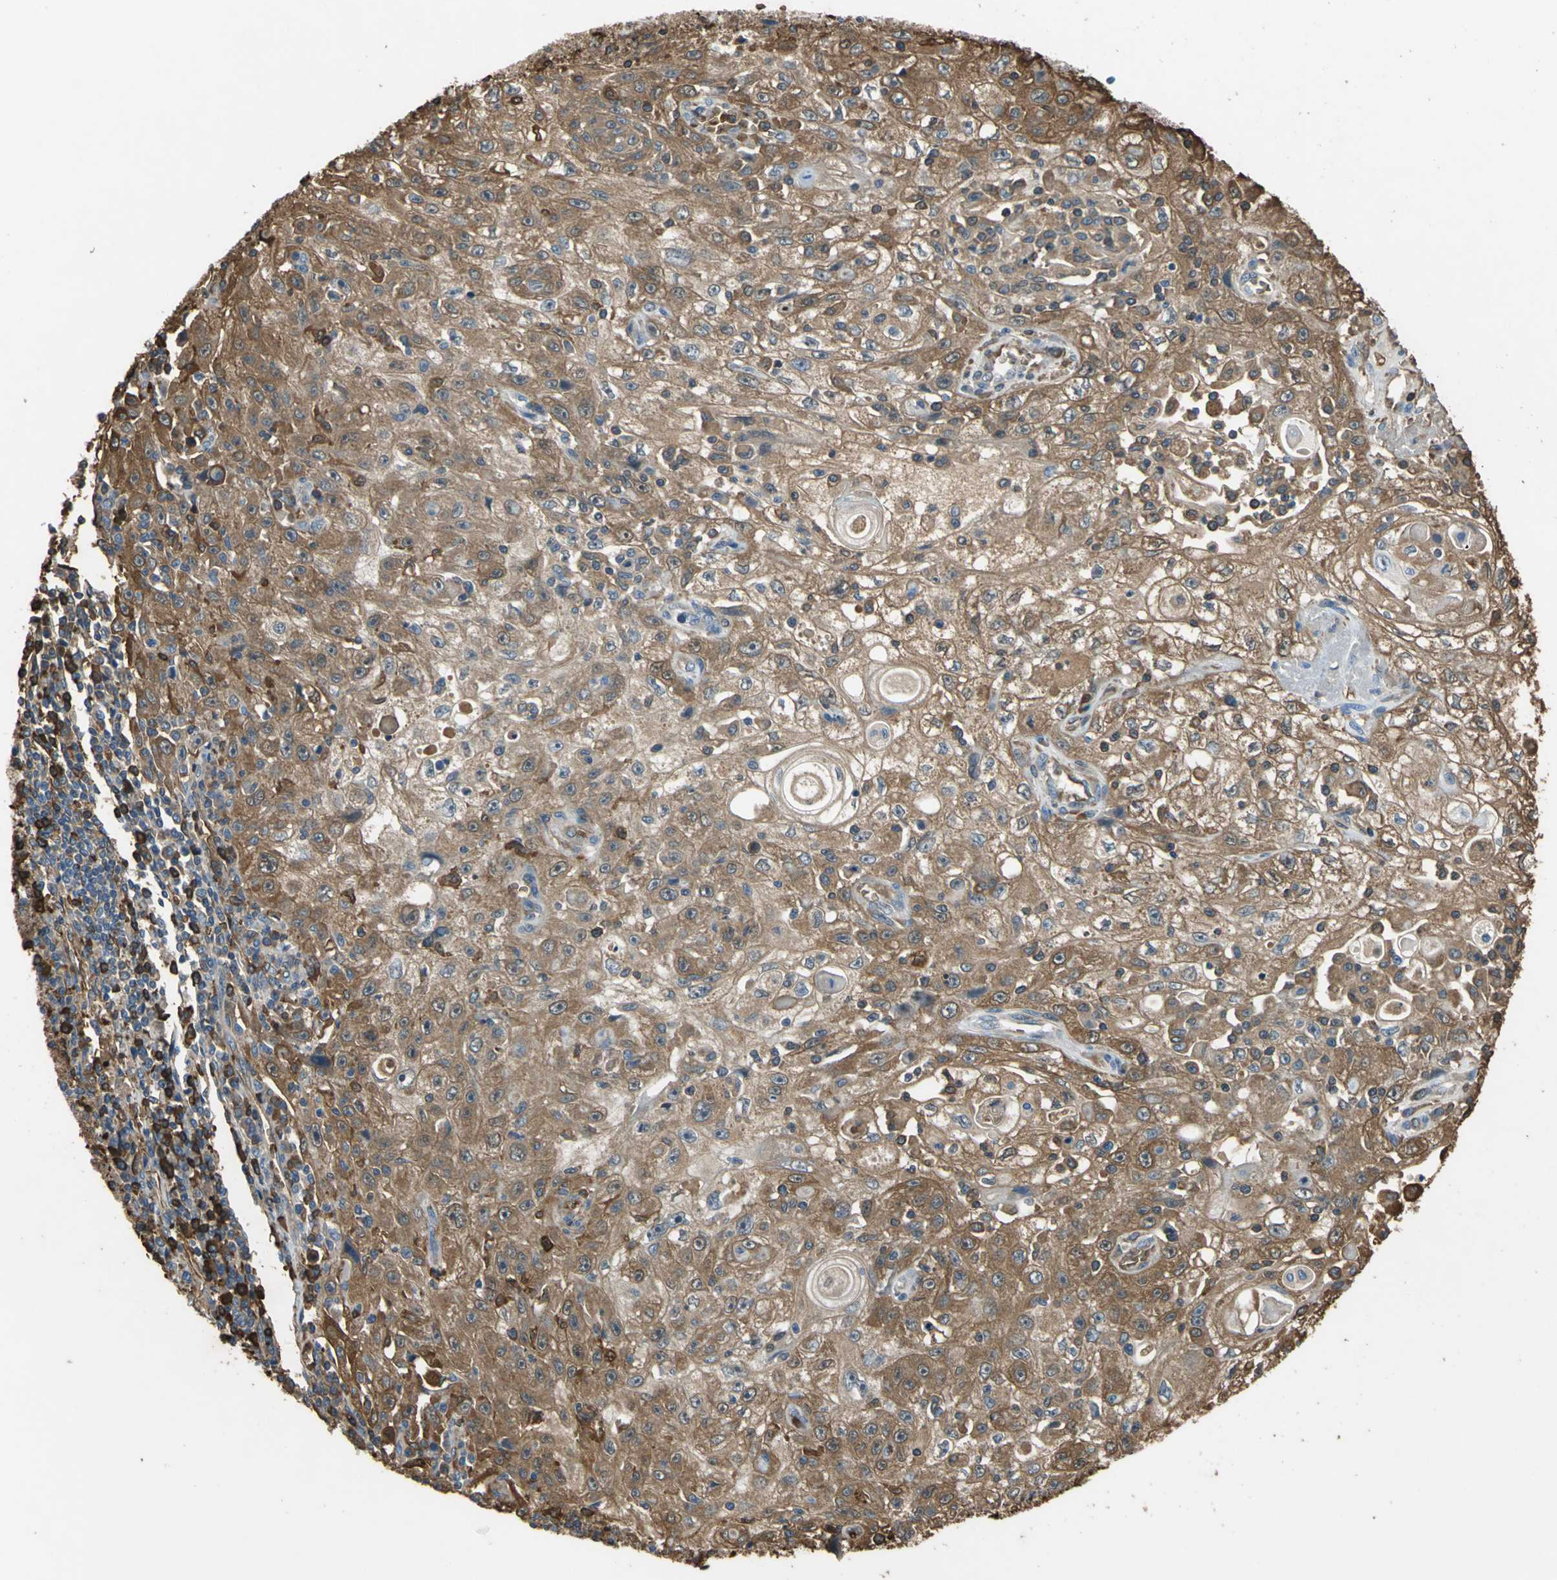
{"staining": {"intensity": "strong", "quantity": ">75%", "location": "cytoplasmic/membranous"}, "tissue": "skin cancer", "cell_type": "Tumor cells", "image_type": "cancer", "snomed": [{"axis": "morphology", "description": "Squamous cell carcinoma, NOS"}, {"axis": "topography", "description": "Skin"}], "caption": "Tumor cells display high levels of strong cytoplasmic/membranous staining in approximately >75% of cells in human squamous cell carcinoma (skin).", "gene": "TREM1", "patient": {"sex": "male", "age": 75}}